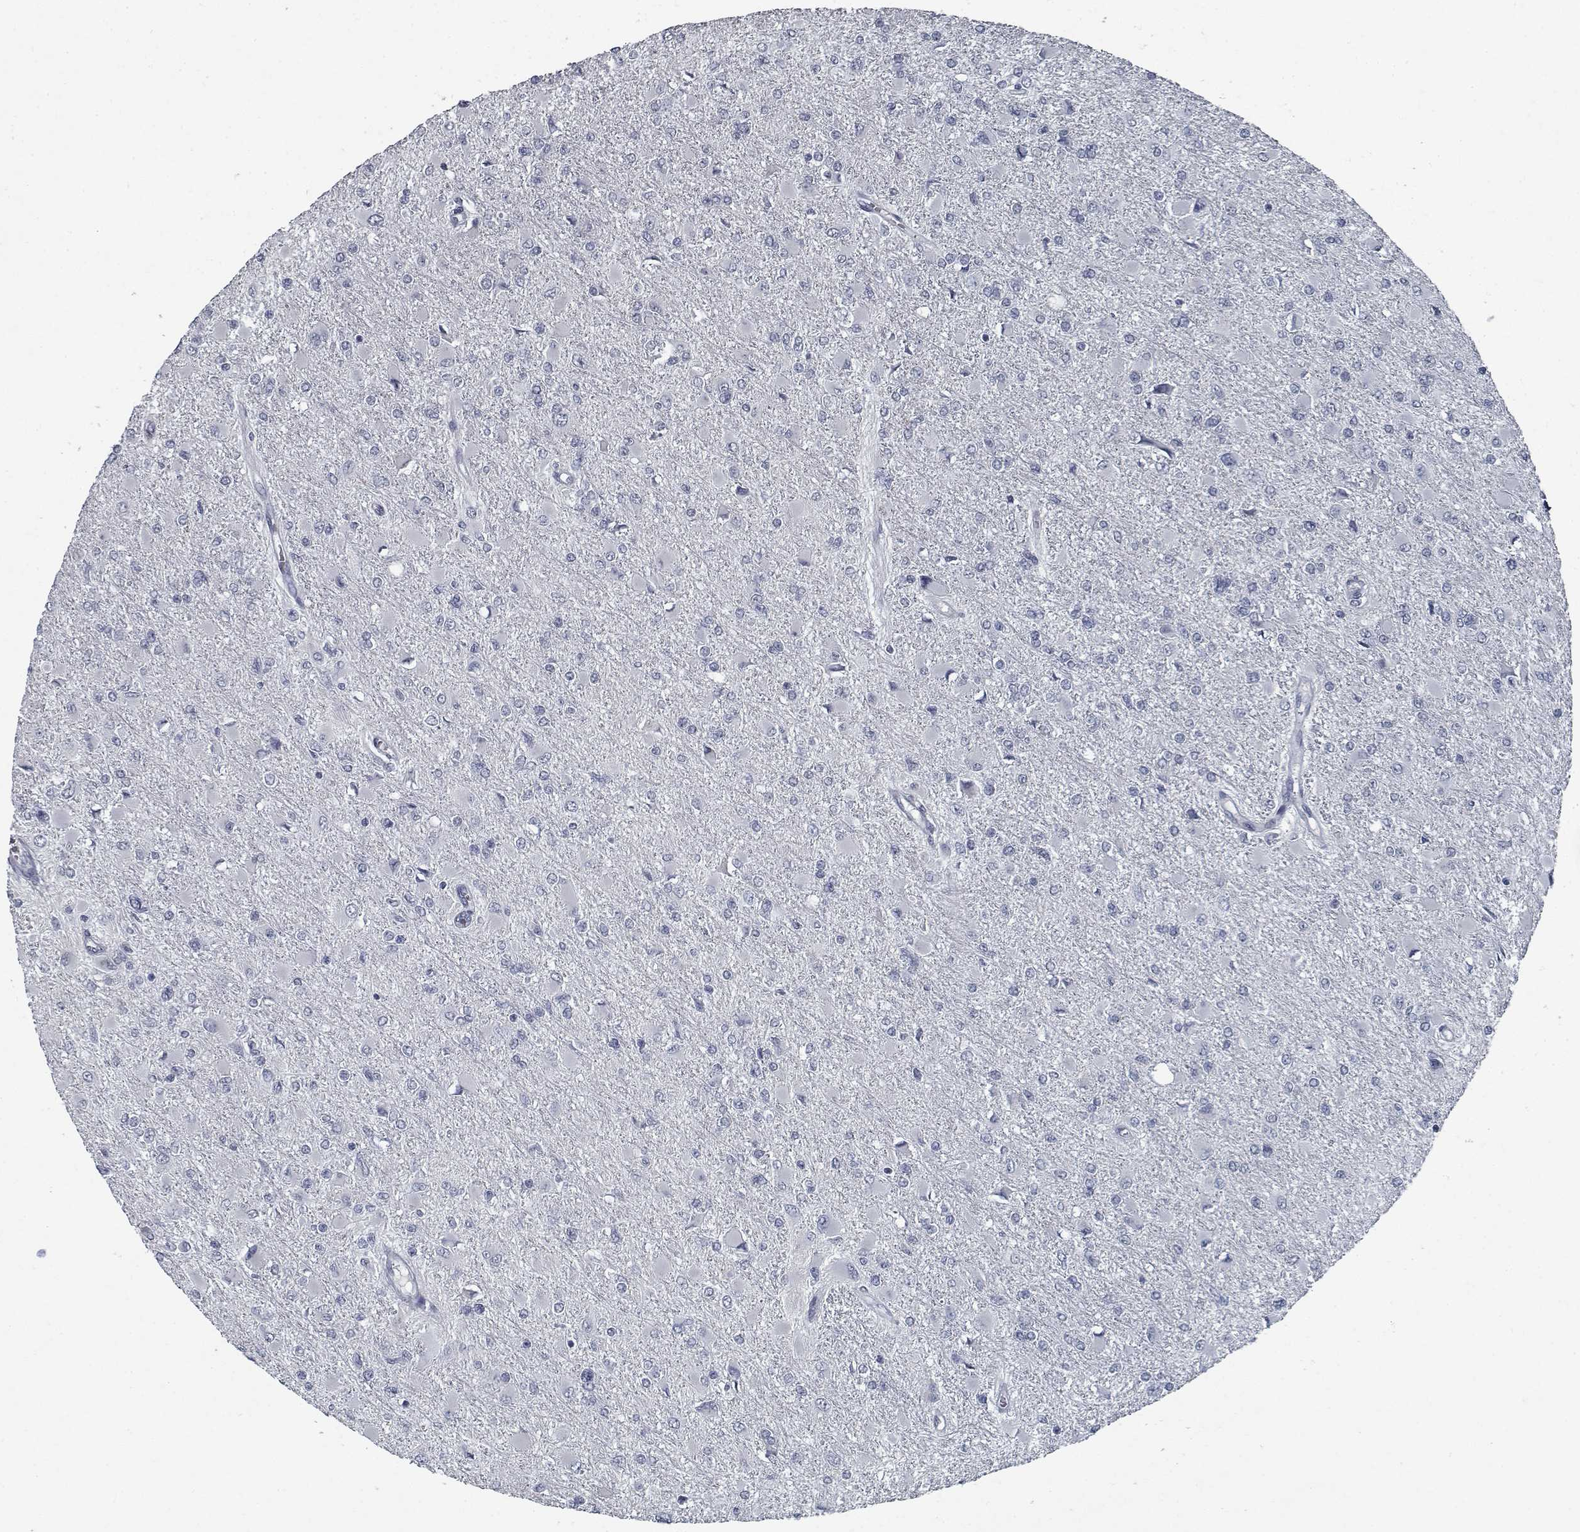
{"staining": {"intensity": "negative", "quantity": "none", "location": "none"}, "tissue": "glioma", "cell_type": "Tumor cells", "image_type": "cancer", "snomed": [{"axis": "morphology", "description": "Glioma, malignant, High grade"}, {"axis": "topography", "description": "Cerebral cortex"}], "caption": "Micrograph shows no significant protein expression in tumor cells of malignant high-grade glioma.", "gene": "GAD2", "patient": {"sex": "female", "age": 36}}